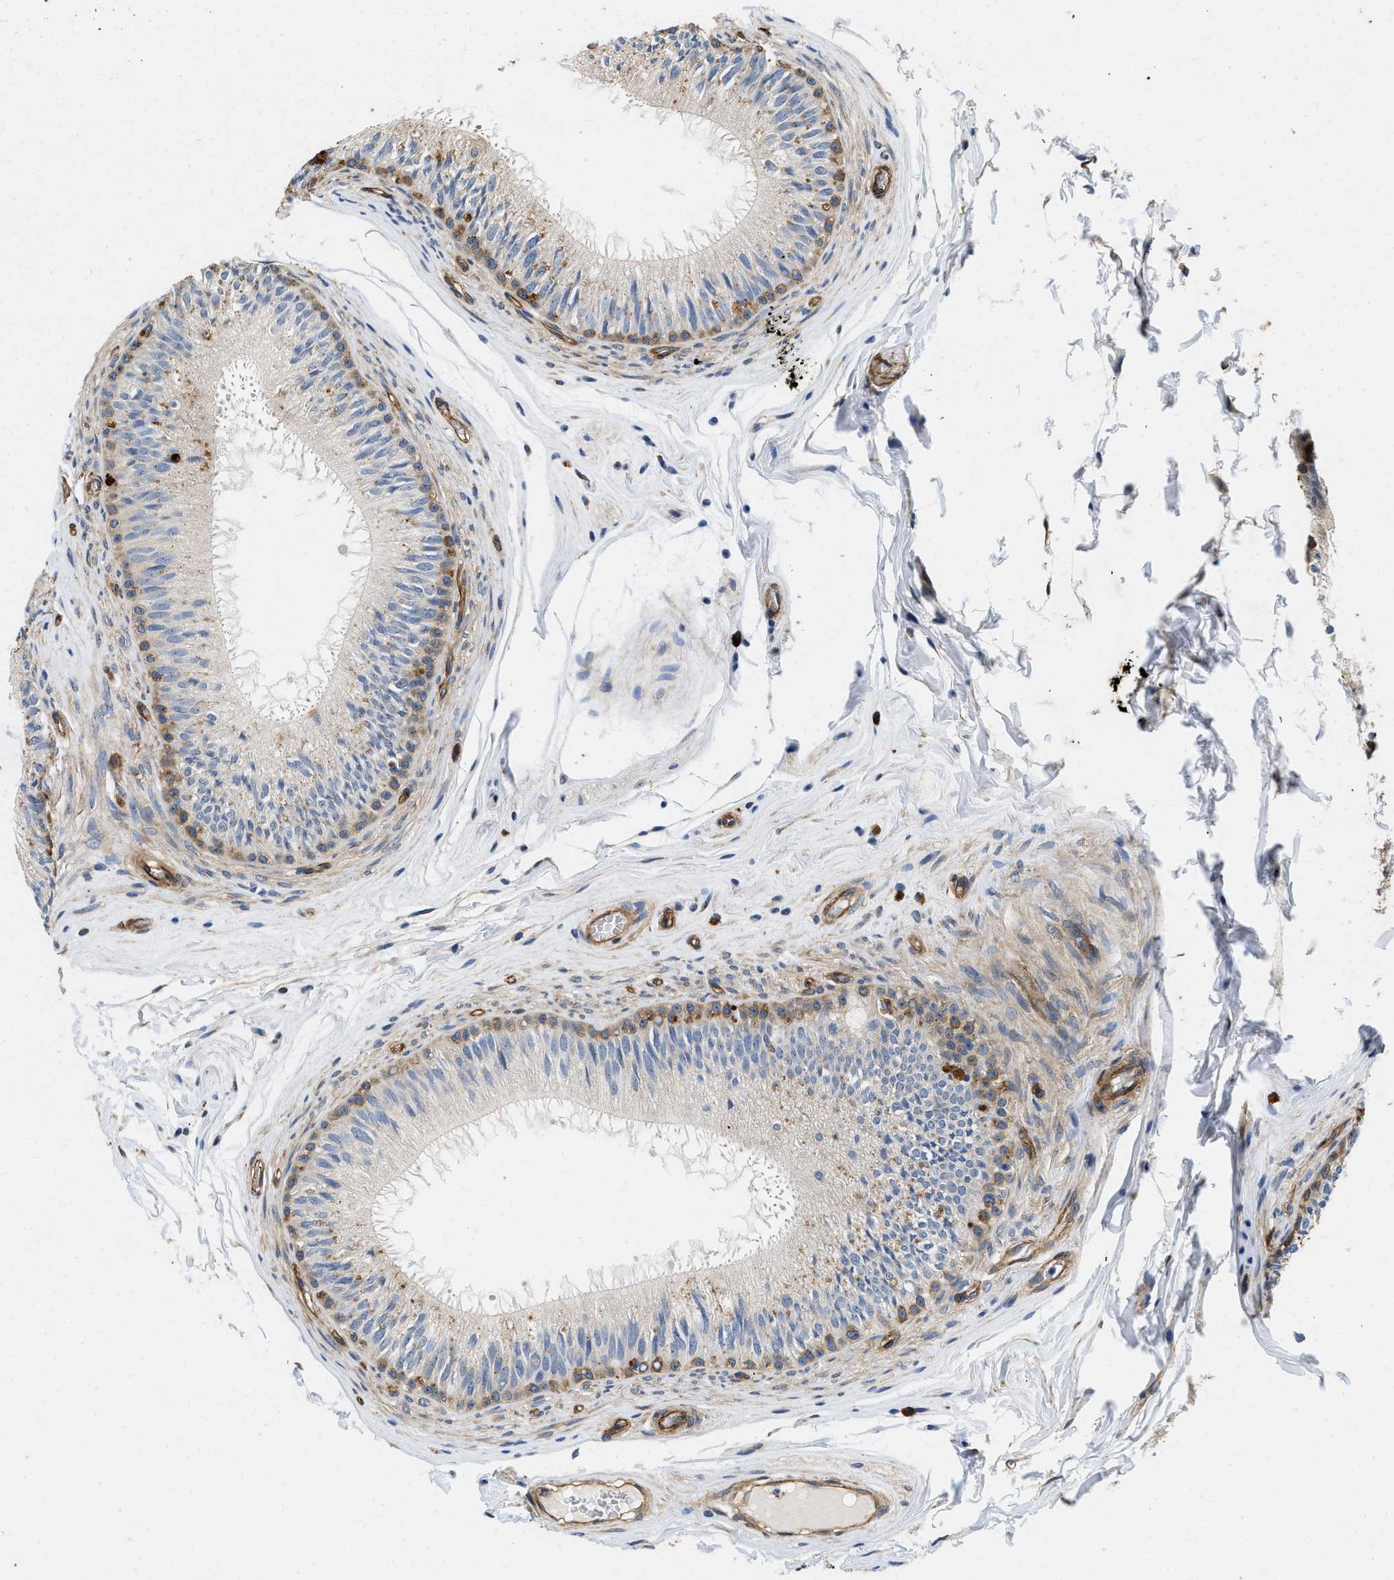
{"staining": {"intensity": "moderate", "quantity": "25%-75%", "location": "cytoplasmic/membranous"}, "tissue": "epididymis", "cell_type": "Glandular cells", "image_type": "normal", "snomed": [{"axis": "morphology", "description": "Normal tissue, NOS"}, {"axis": "topography", "description": "Testis"}, {"axis": "topography", "description": "Epididymis"}], "caption": "A medium amount of moderate cytoplasmic/membranous expression is identified in approximately 25%-75% of glandular cells in unremarkable epididymis. The staining was performed using DAB (3,3'-diaminobenzidine) to visualize the protein expression in brown, while the nuclei were stained in blue with hematoxylin (Magnification: 20x).", "gene": "RAPH1", "patient": {"sex": "male", "age": 36}}